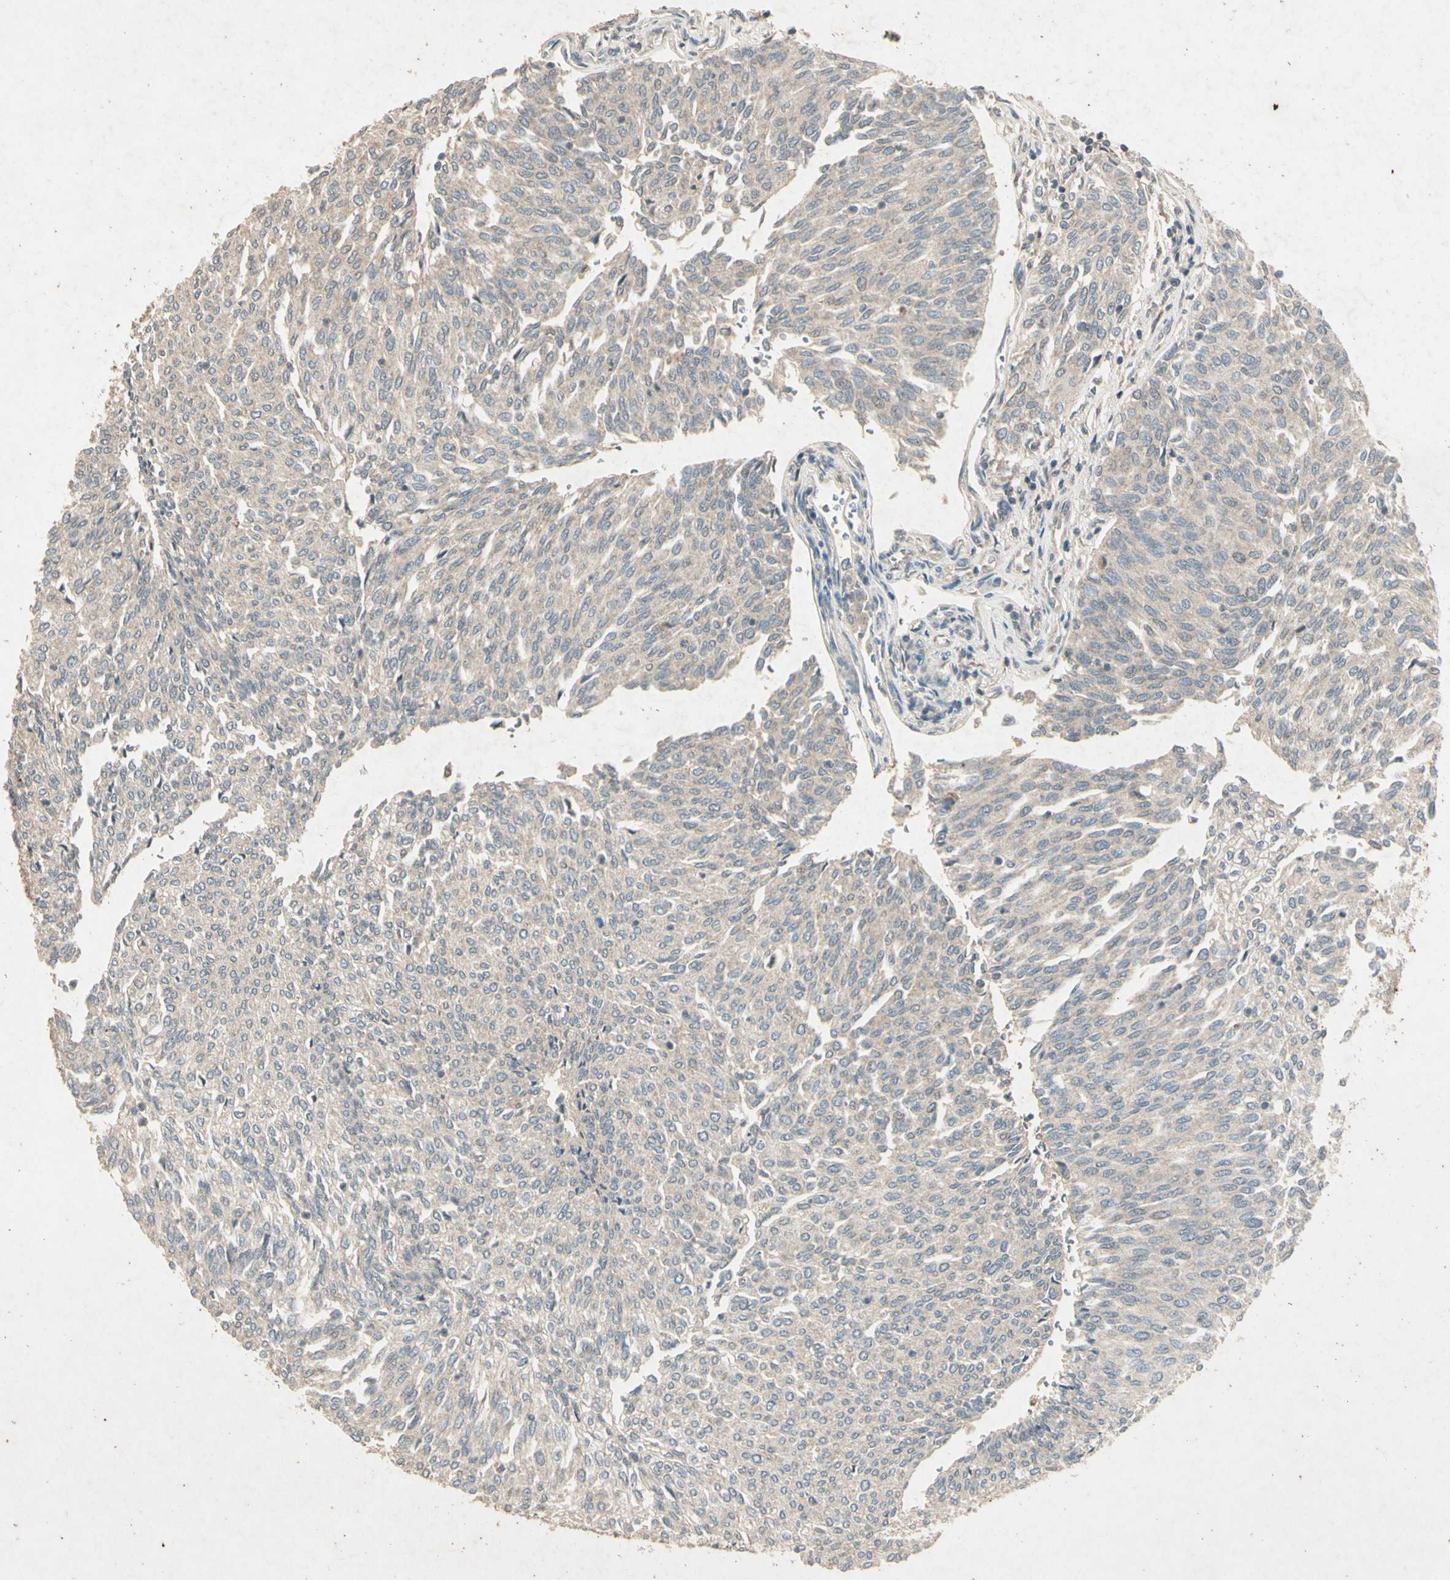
{"staining": {"intensity": "weak", "quantity": "25%-75%", "location": "cytoplasmic/membranous"}, "tissue": "urothelial cancer", "cell_type": "Tumor cells", "image_type": "cancer", "snomed": [{"axis": "morphology", "description": "Urothelial carcinoma, Low grade"}, {"axis": "topography", "description": "Urinary bladder"}], "caption": "Brown immunohistochemical staining in urothelial cancer shows weak cytoplasmic/membranous expression in about 25%-75% of tumor cells.", "gene": "GPLD1", "patient": {"sex": "female", "age": 79}}